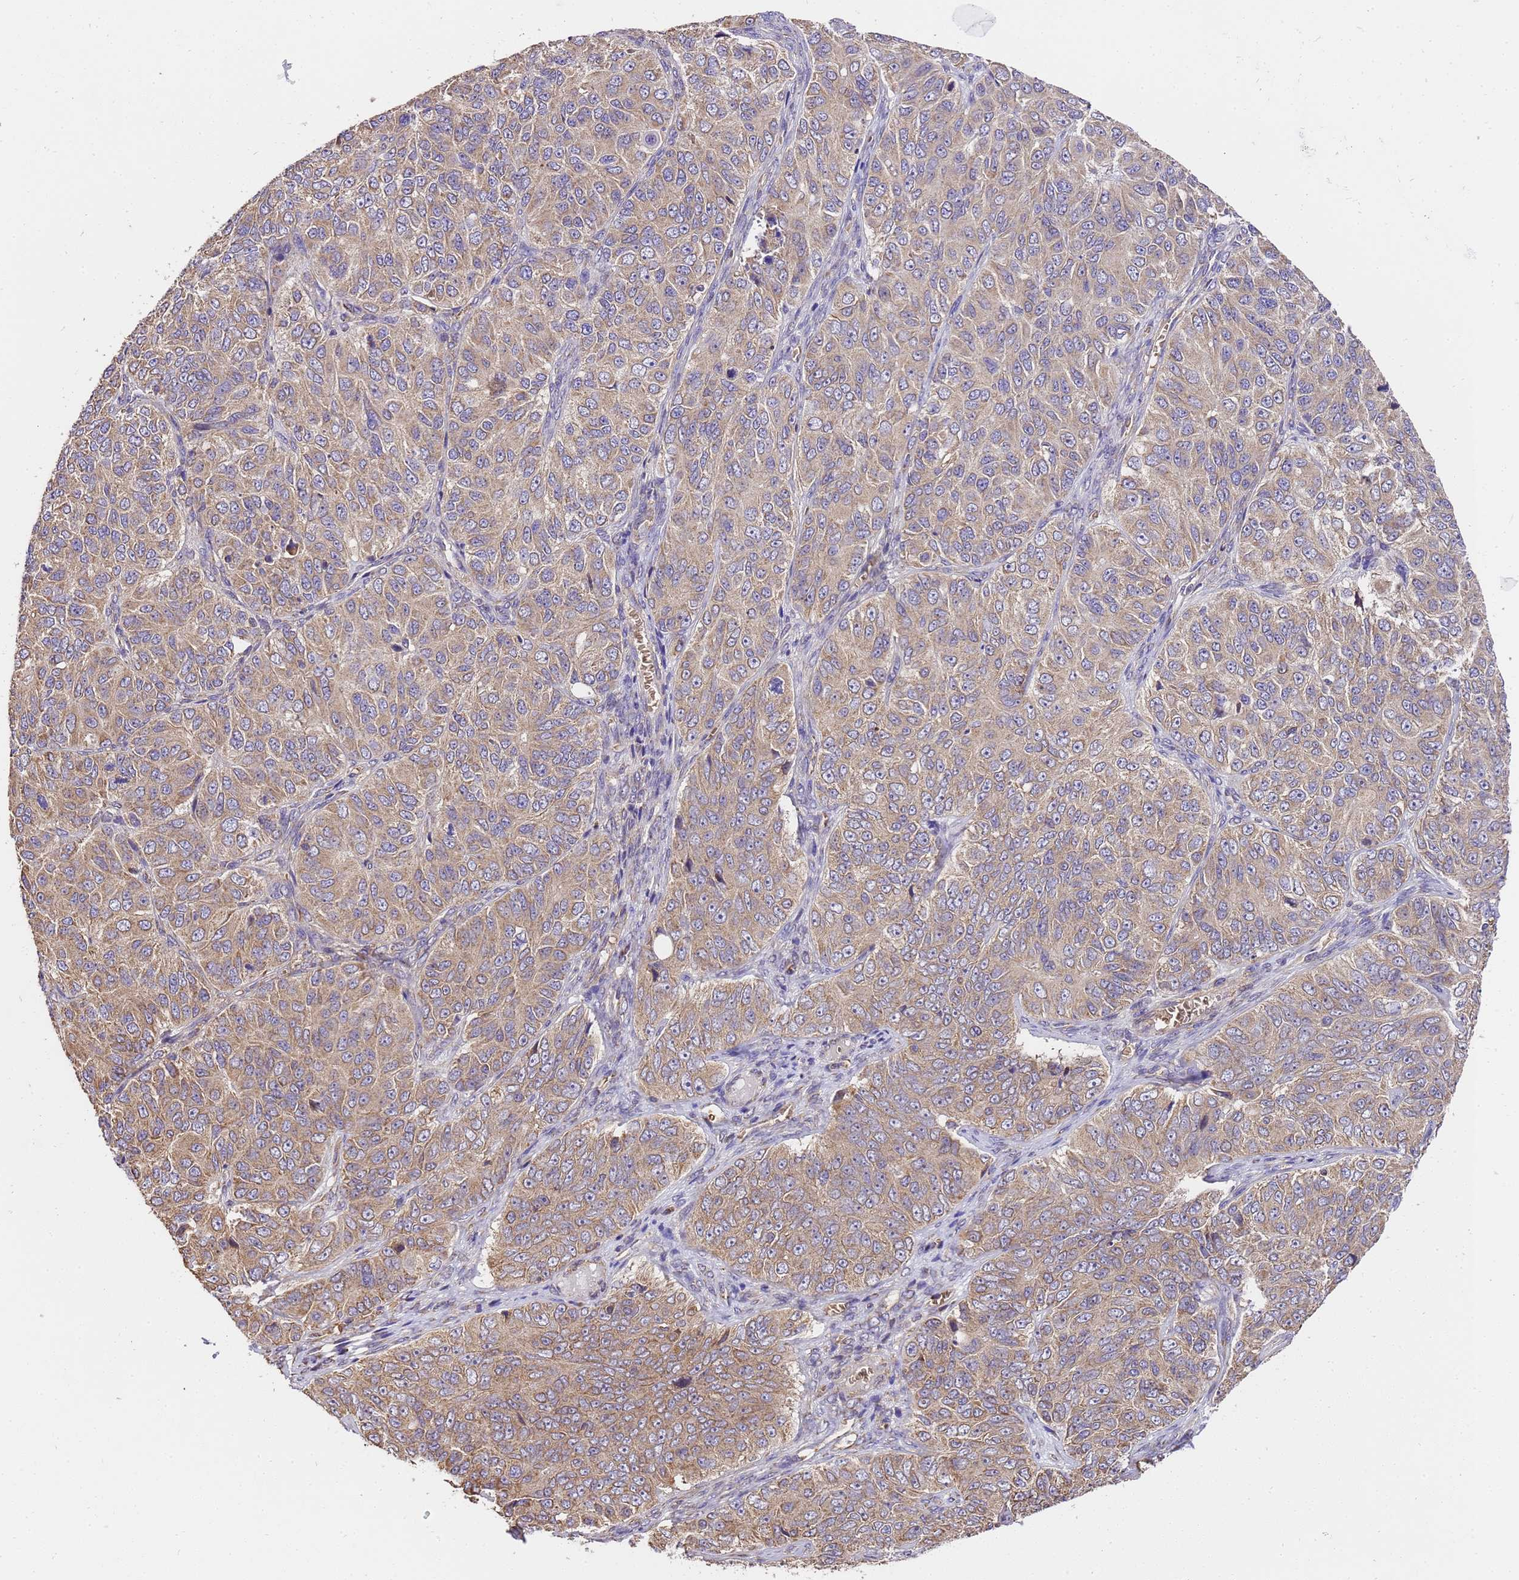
{"staining": {"intensity": "moderate", "quantity": "25%-75%", "location": "cytoplasmic/membranous"}, "tissue": "ovarian cancer", "cell_type": "Tumor cells", "image_type": "cancer", "snomed": [{"axis": "morphology", "description": "Carcinoma, endometroid"}, {"axis": "topography", "description": "Ovary"}], "caption": "A histopathology image showing moderate cytoplasmic/membranous expression in approximately 25%-75% of tumor cells in endometroid carcinoma (ovarian), as visualized by brown immunohistochemical staining.", "gene": "LRRIQ1", "patient": {"sex": "female", "age": 51}}